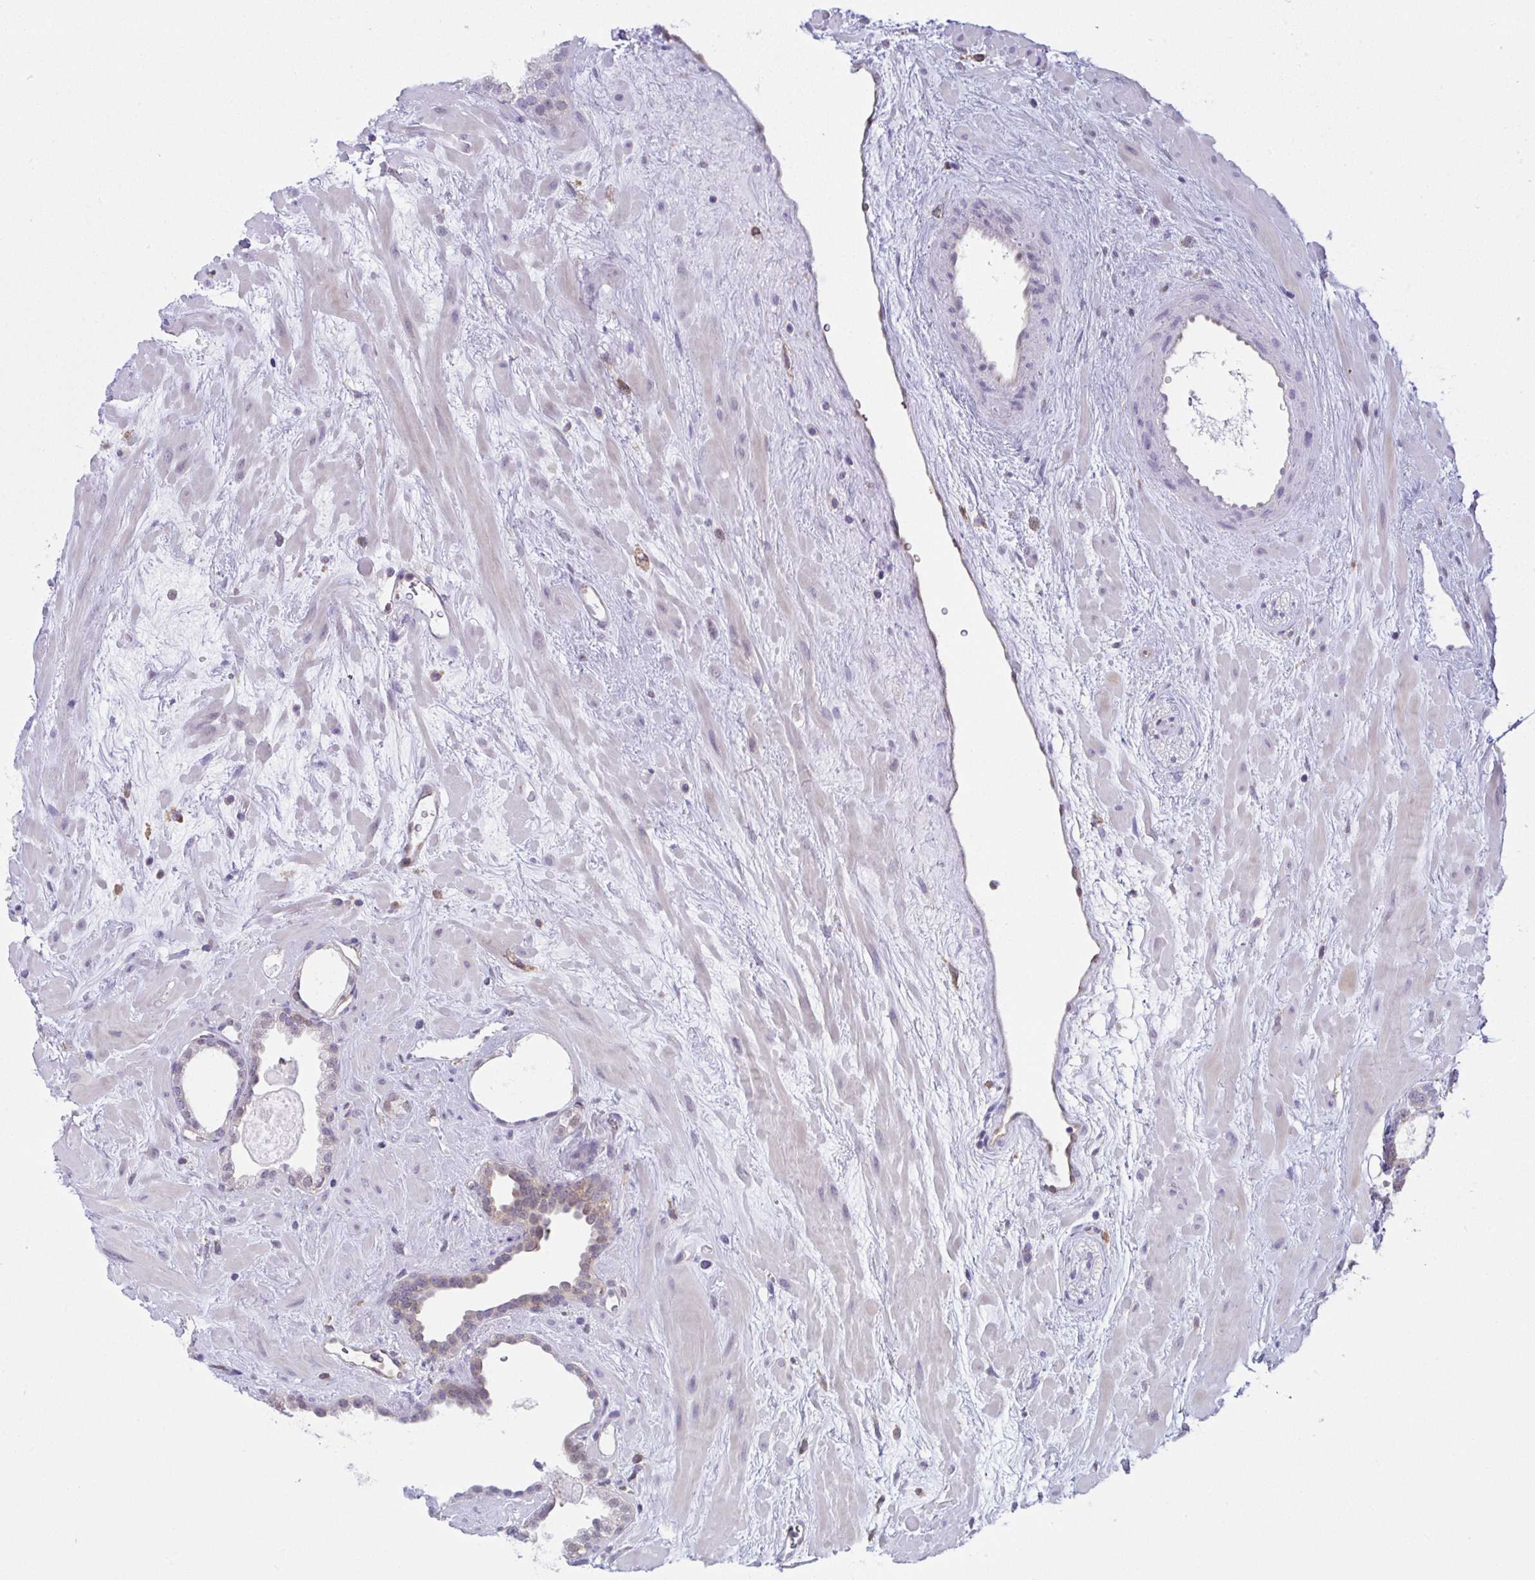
{"staining": {"intensity": "moderate", "quantity": "<25%", "location": "cytoplasmic/membranous,nuclear"}, "tissue": "prostate cancer", "cell_type": "Tumor cells", "image_type": "cancer", "snomed": [{"axis": "morphology", "description": "Adenocarcinoma, Low grade"}, {"axis": "topography", "description": "Prostate"}], "caption": "About <25% of tumor cells in human prostate cancer (adenocarcinoma (low-grade)) show moderate cytoplasmic/membranous and nuclear protein expression as visualized by brown immunohistochemical staining.", "gene": "ALDH16A1", "patient": {"sex": "male", "age": 62}}